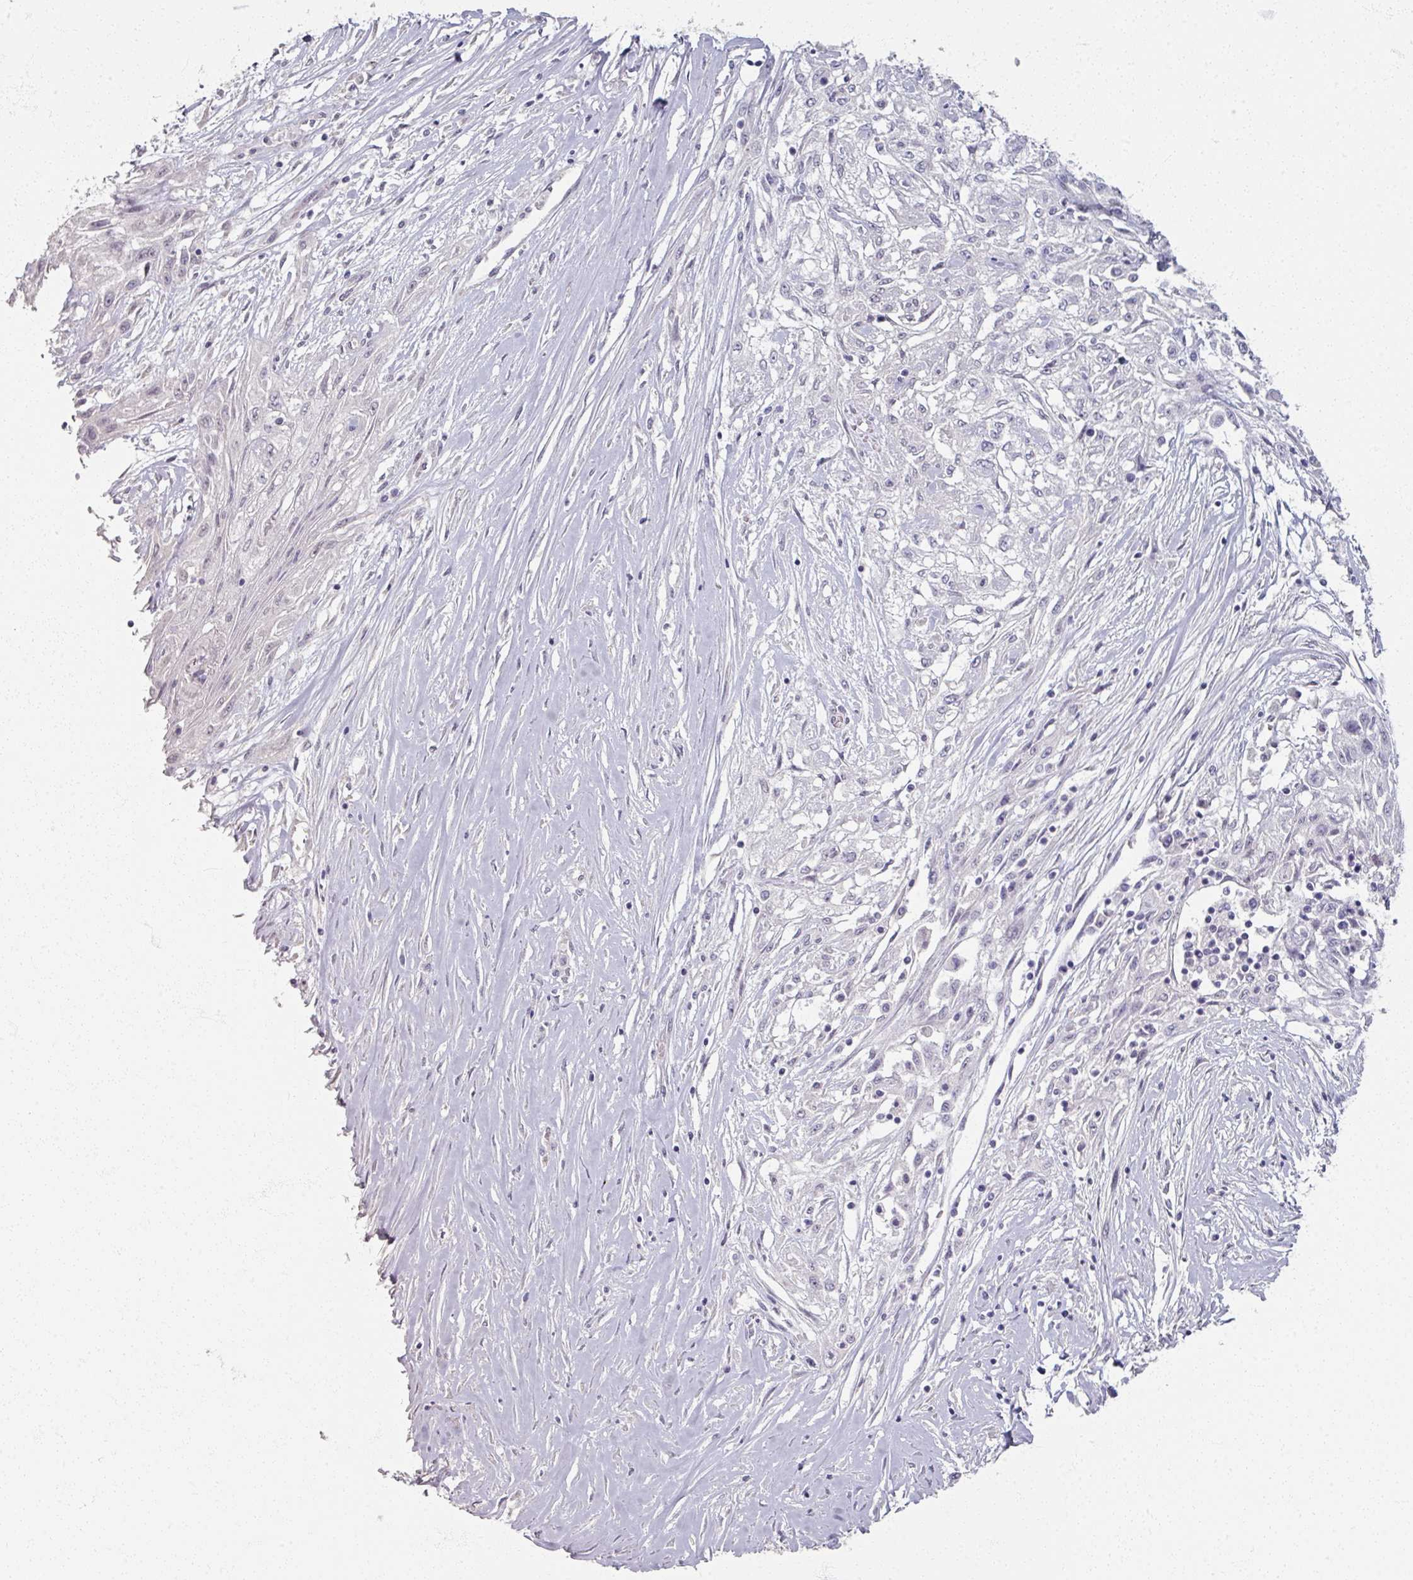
{"staining": {"intensity": "negative", "quantity": "none", "location": "none"}, "tissue": "skin cancer", "cell_type": "Tumor cells", "image_type": "cancer", "snomed": [{"axis": "morphology", "description": "Squamous cell carcinoma, NOS"}, {"axis": "morphology", "description": "Squamous cell carcinoma, metastatic, NOS"}, {"axis": "topography", "description": "Skin"}, {"axis": "topography", "description": "Lymph node"}], "caption": "Metastatic squamous cell carcinoma (skin) stained for a protein using immunohistochemistry demonstrates no positivity tumor cells.", "gene": "SOX11", "patient": {"sex": "male", "age": 75}}